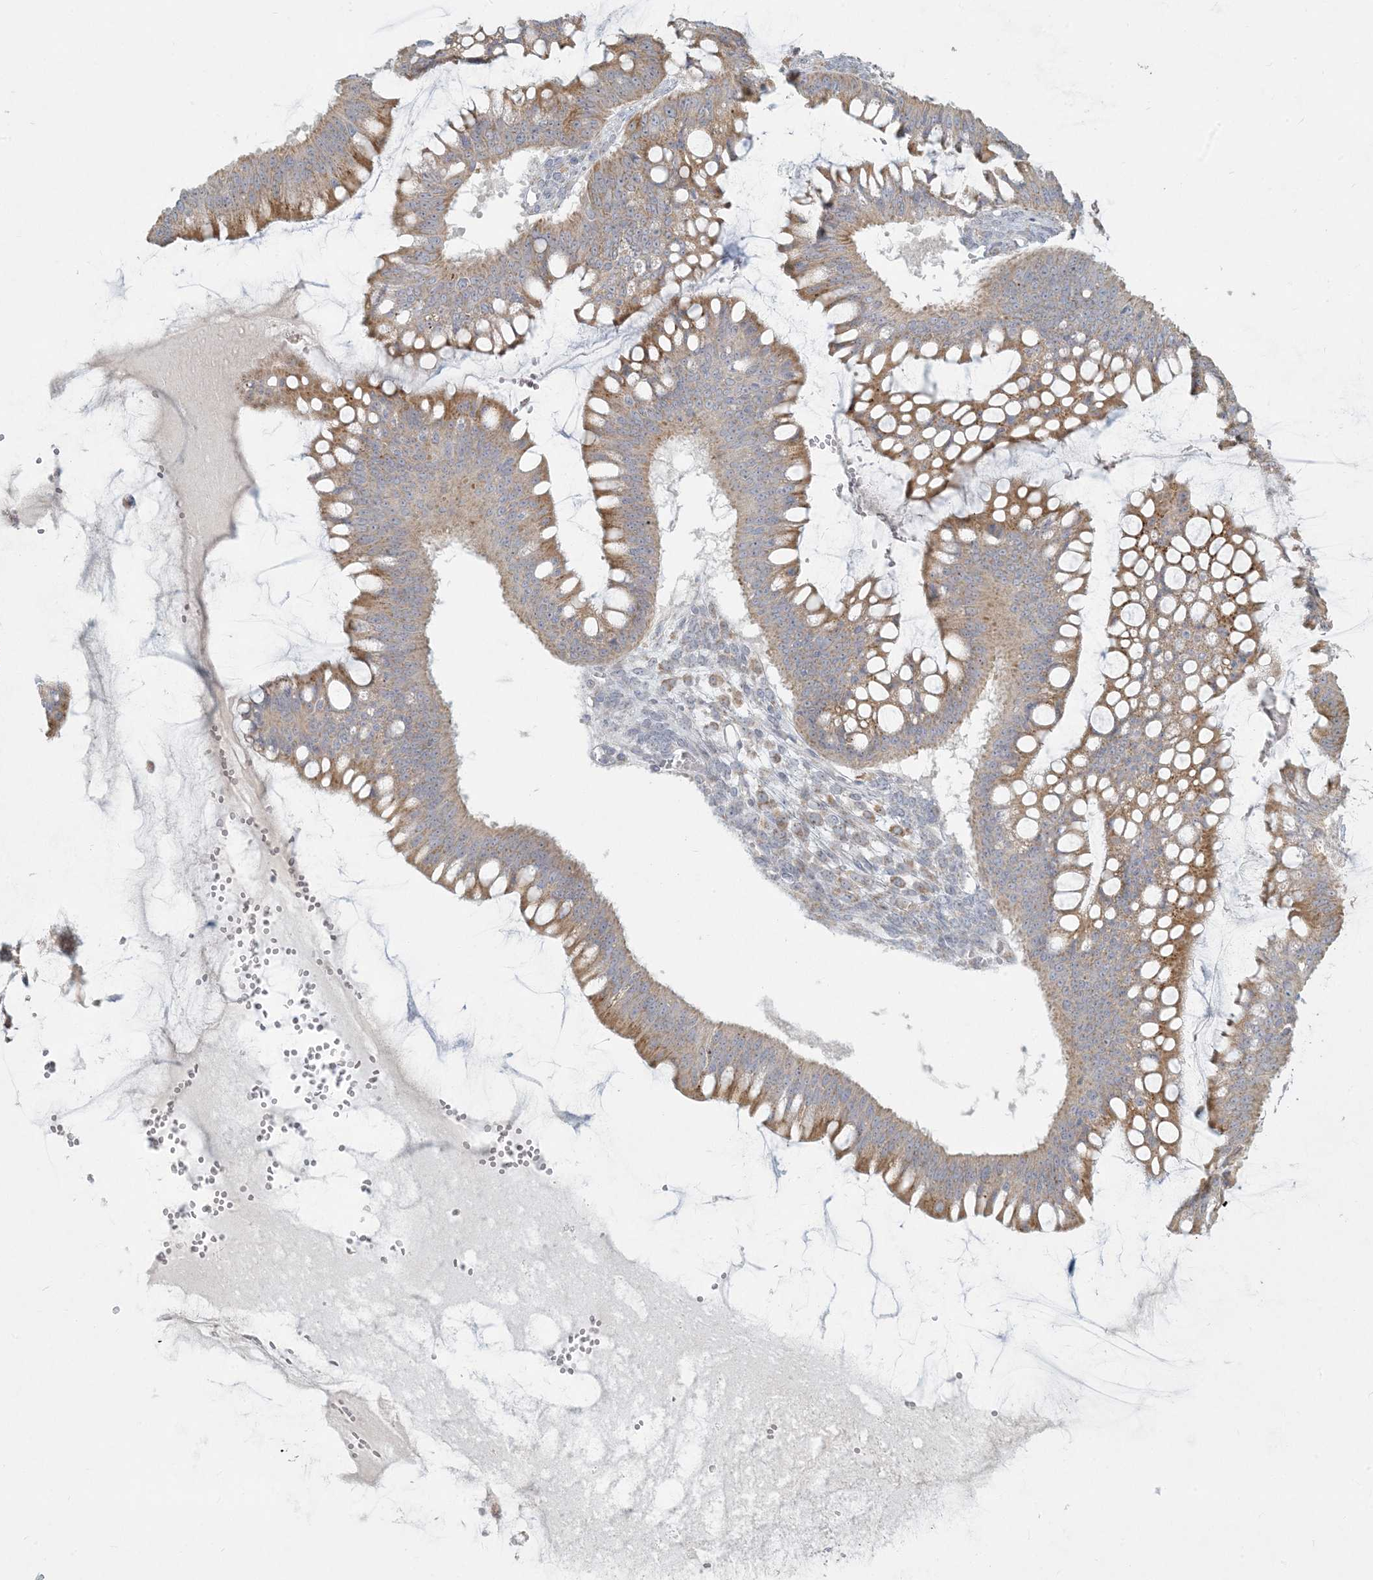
{"staining": {"intensity": "moderate", "quantity": ">75%", "location": "cytoplasmic/membranous"}, "tissue": "ovarian cancer", "cell_type": "Tumor cells", "image_type": "cancer", "snomed": [{"axis": "morphology", "description": "Cystadenocarcinoma, mucinous, NOS"}, {"axis": "topography", "description": "Ovary"}], "caption": "Immunohistochemistry (IHC) of human ovarian cancer reveals medium levels of moderate cytoplasmic/membranous staining in approximately >75% of tumor cells. (DAB IHC, brown staining for protein, blue staining for nuclei).", "gene": "MCAT", "patient": {"sex": "female", "age": 73}}